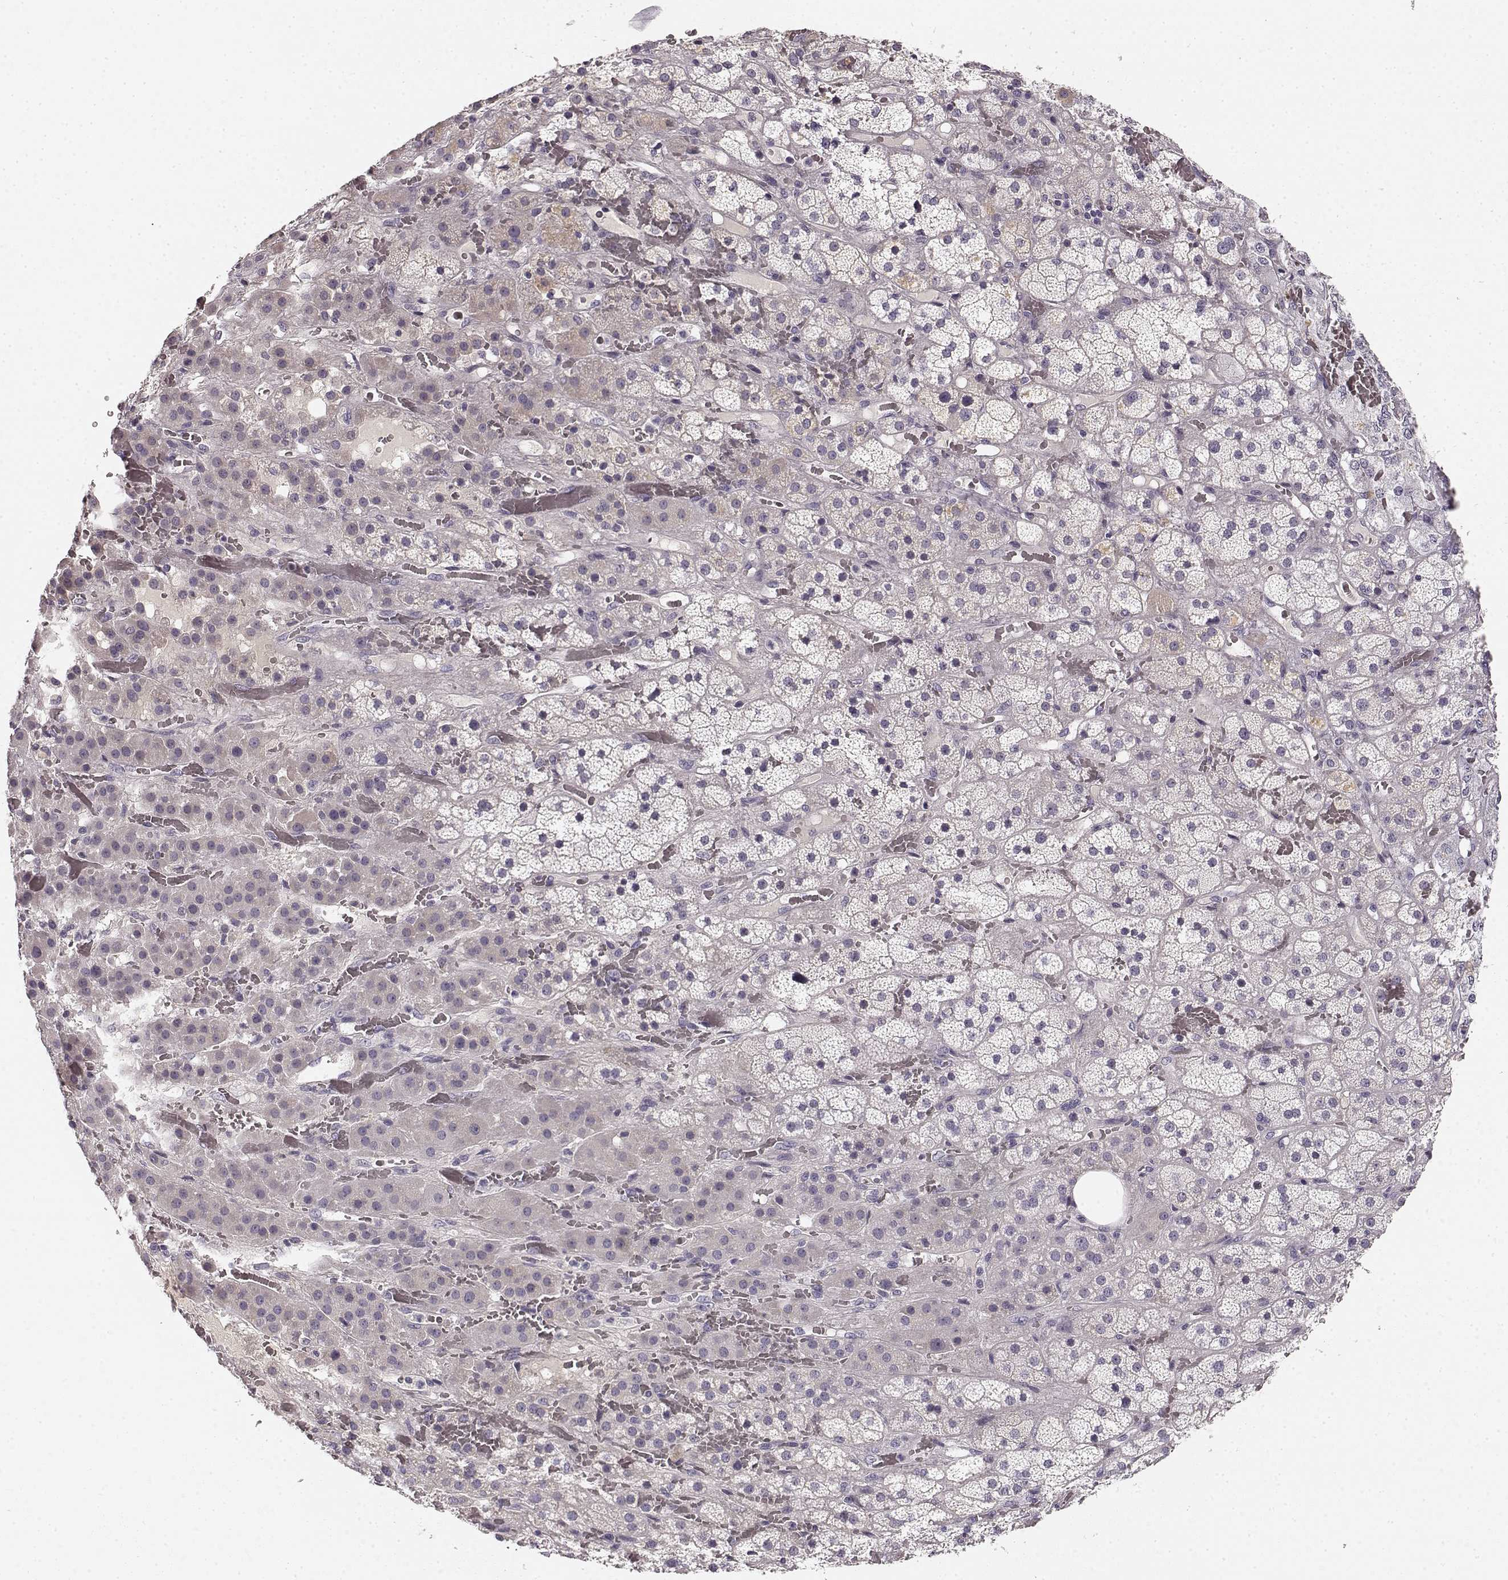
{"staining": {"intensity": "negative", "quantity": "none", "location": "none"}, "tissue": "adrenal gland", "cell_type": "Glandular cells", "image_type": "normal", "snomed": [{"axis": "morphology", "description": "Normal tissue, NOS"}, {"axis": "topography", "description": "Adrenal gland"}], "caption": "An IHC photomicrograph of unremarkable adrenal gland is shown. There is no staining in glandular cells of adrenal gland. (Stains: DAB (3,3'-diaminobenzidine) IHC with hematoxylin counter stain, Microscopy: brightfield microscopy at high magnification).", "gene": "KIAA0319", "patient": {"sex": "male", "age": 57}}